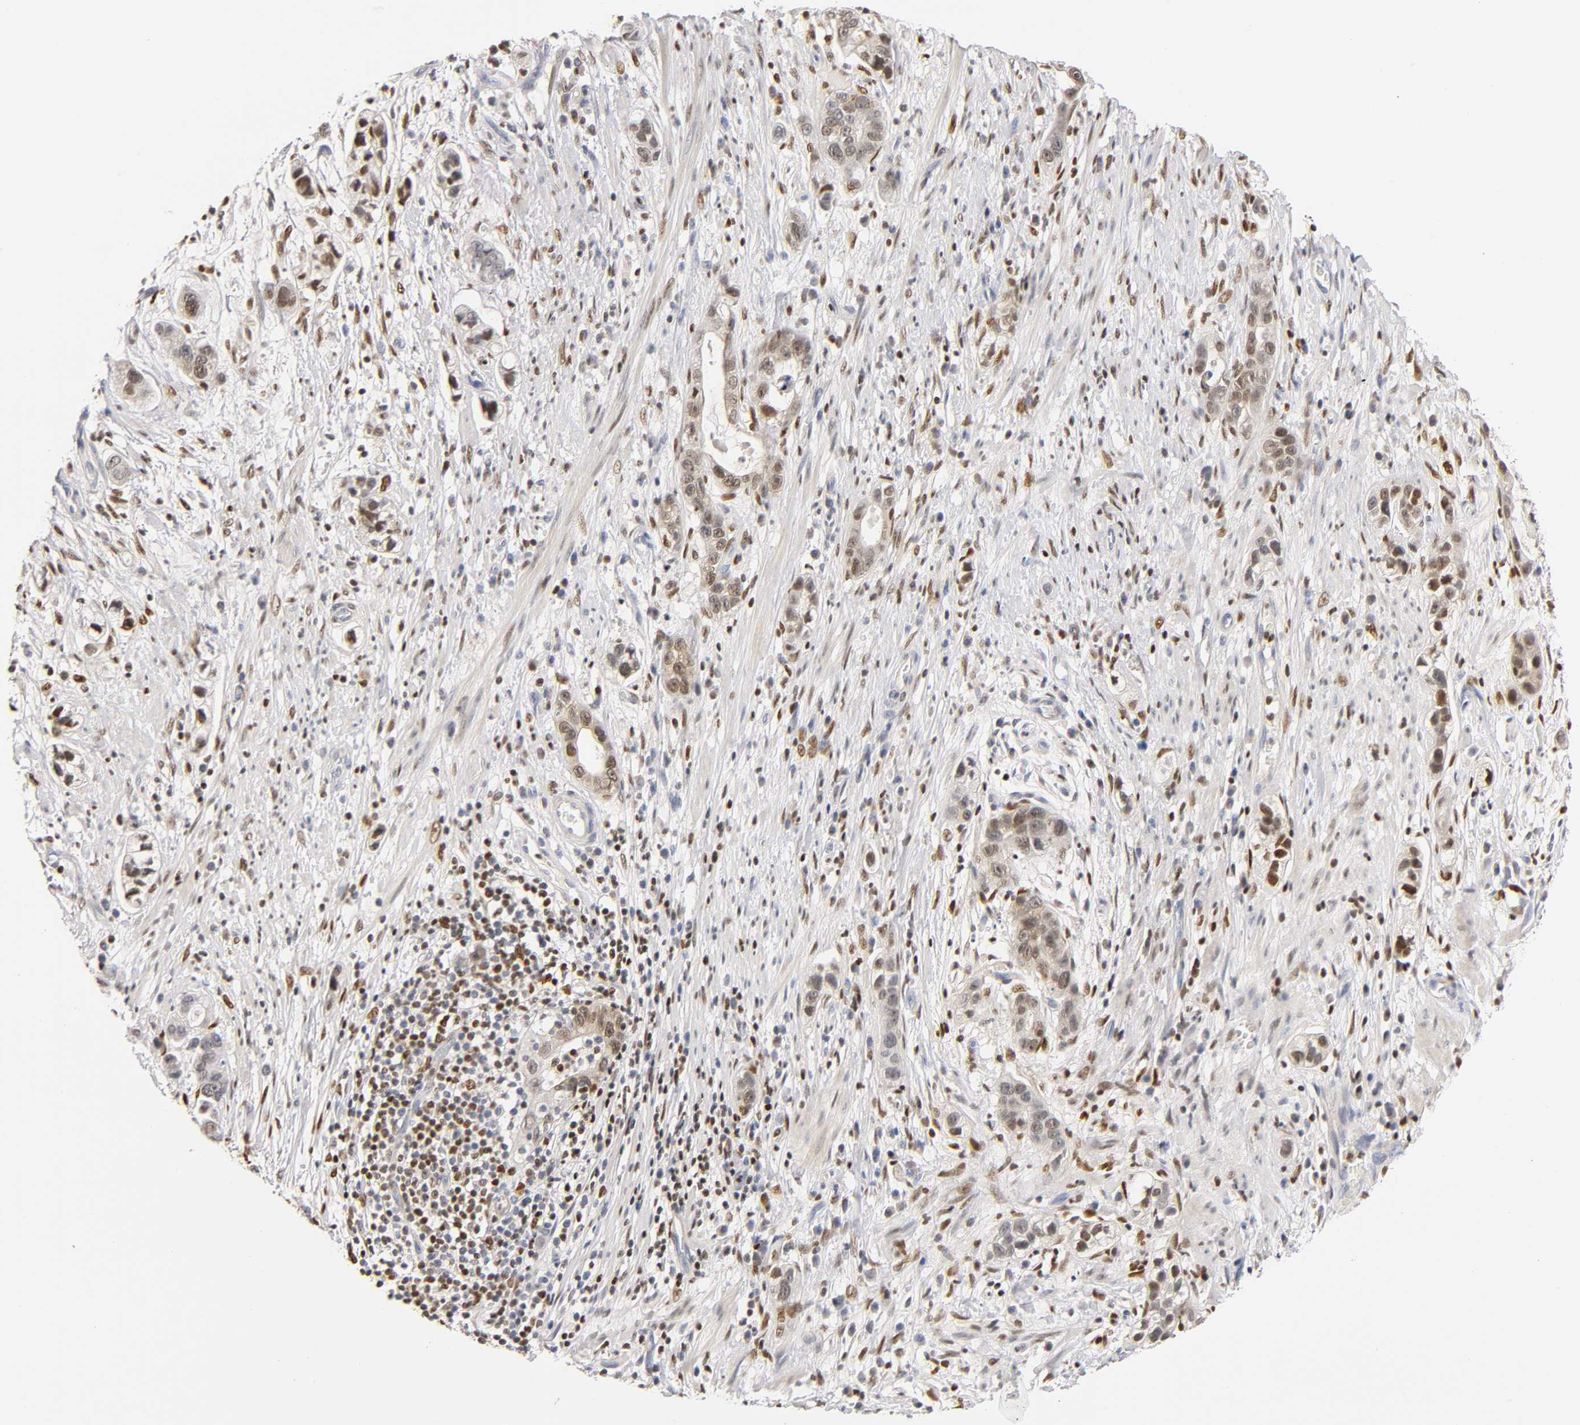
{"staining": {"intensity": "weak", "quantity": "25%-75%", "location": "nuclear"}, "tissue": "stomach cancer", "cell_type": "Tumor cells", "image_type": "cancer", "snomed": [{"axis": "morphology", "description": "Adenocarcinoma, NOS"}, {"axis": "topography", "description": "Stomach, lower"}], "caption": "Weak nuclear protein staining is identified in about 25%-75% of tumor cells in stomach cancer. Nuclei are stained in blue.", "gene": "RUNX1", "patient": {"sex": "female", "age": 93}}